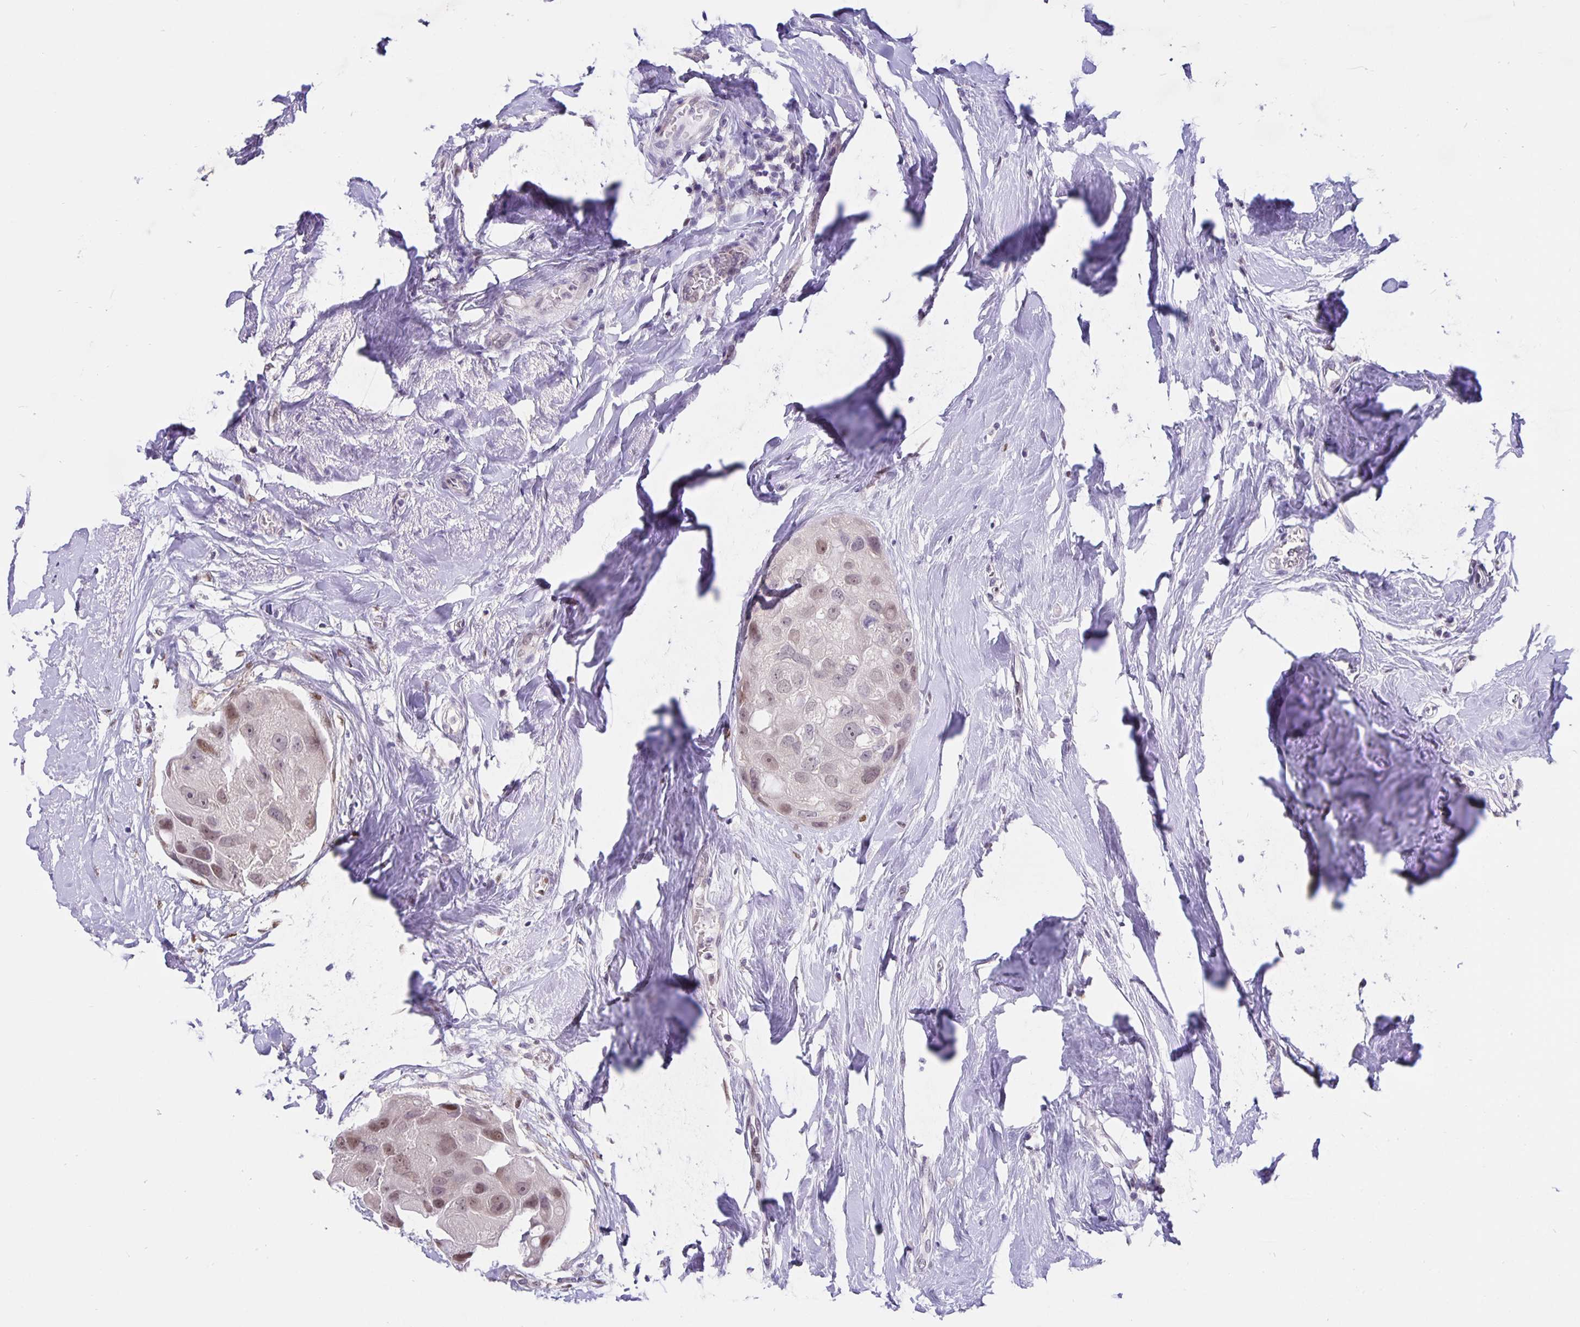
{"staining": {"intensity": "weak", "quantity": "25%-75%", "location": "nuclear"}, "tissue": "breast cancer", "cell_type": "Tumor cells", "image_type": "cancer", "snomed": [{"axis": "morphology", "description": "Duct carcinoma"}, {"axis": "topography", "description": "Breast"}], "caption": "This is a photomicrograph of IHC staining of infiltrating ductal carcinoma (breast), which shows weak positivity in the nuclear of tumor cells.", "gene": "FOSL2", "patient": {"sex": "female", "age": 43}}